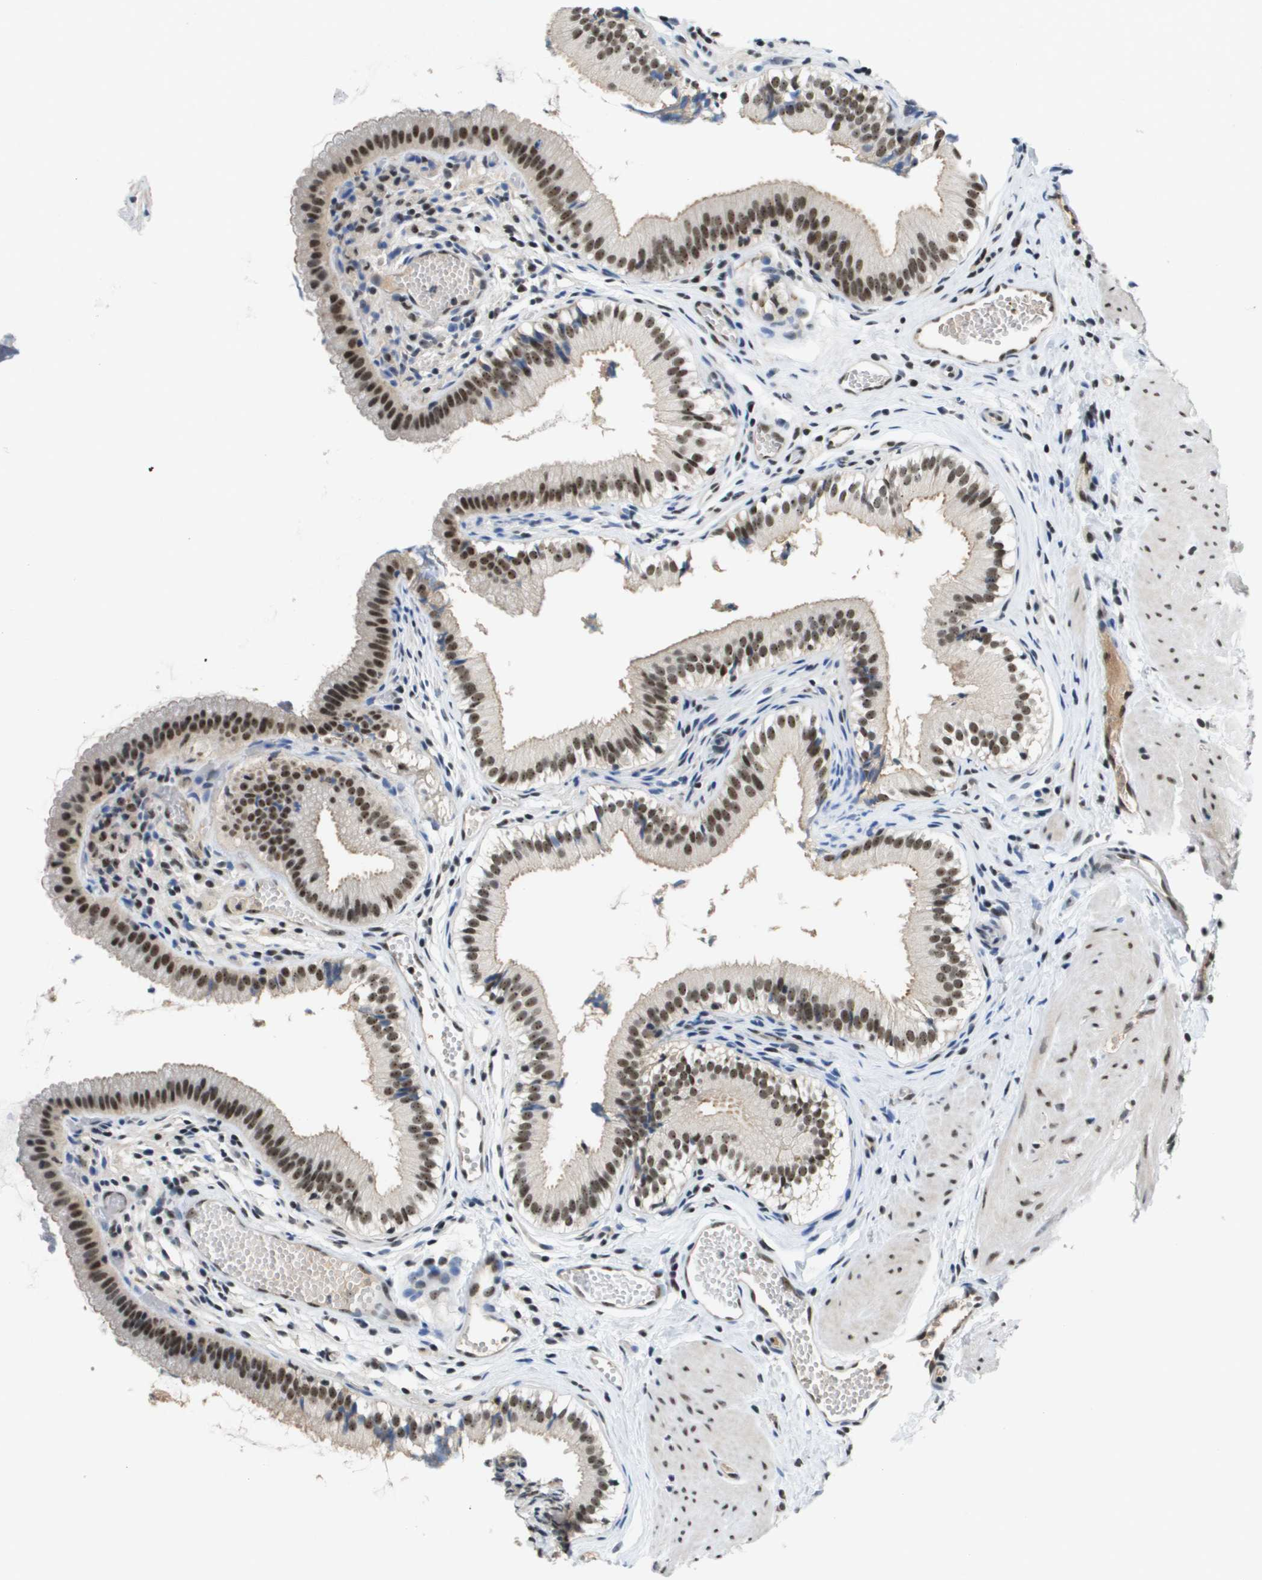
{"staining": {"intensity": "strong", "quantity": ">75%", "location": "nuclear"}, "tissue": "gallbladder", "cell_type": "Glandular cells", "image_type": "normal", "snomed": [{"axis": "morphology", "description": "Normal tissue, NOS"}, {"axis": "topography", "description": "Gallbladder"}], "caption": "Immunohistochemistry (IHC) (DAB (3,3'-diaminobenzidine)) staining of normal gallbladder demonstrates strong nuclear protein staining in approximately >75% of glandular cells. Ihc stains the protein in brown and the nuclei are stained blue.", "gene": "EP400", "patient": {"sex": "female", "age": 26}}